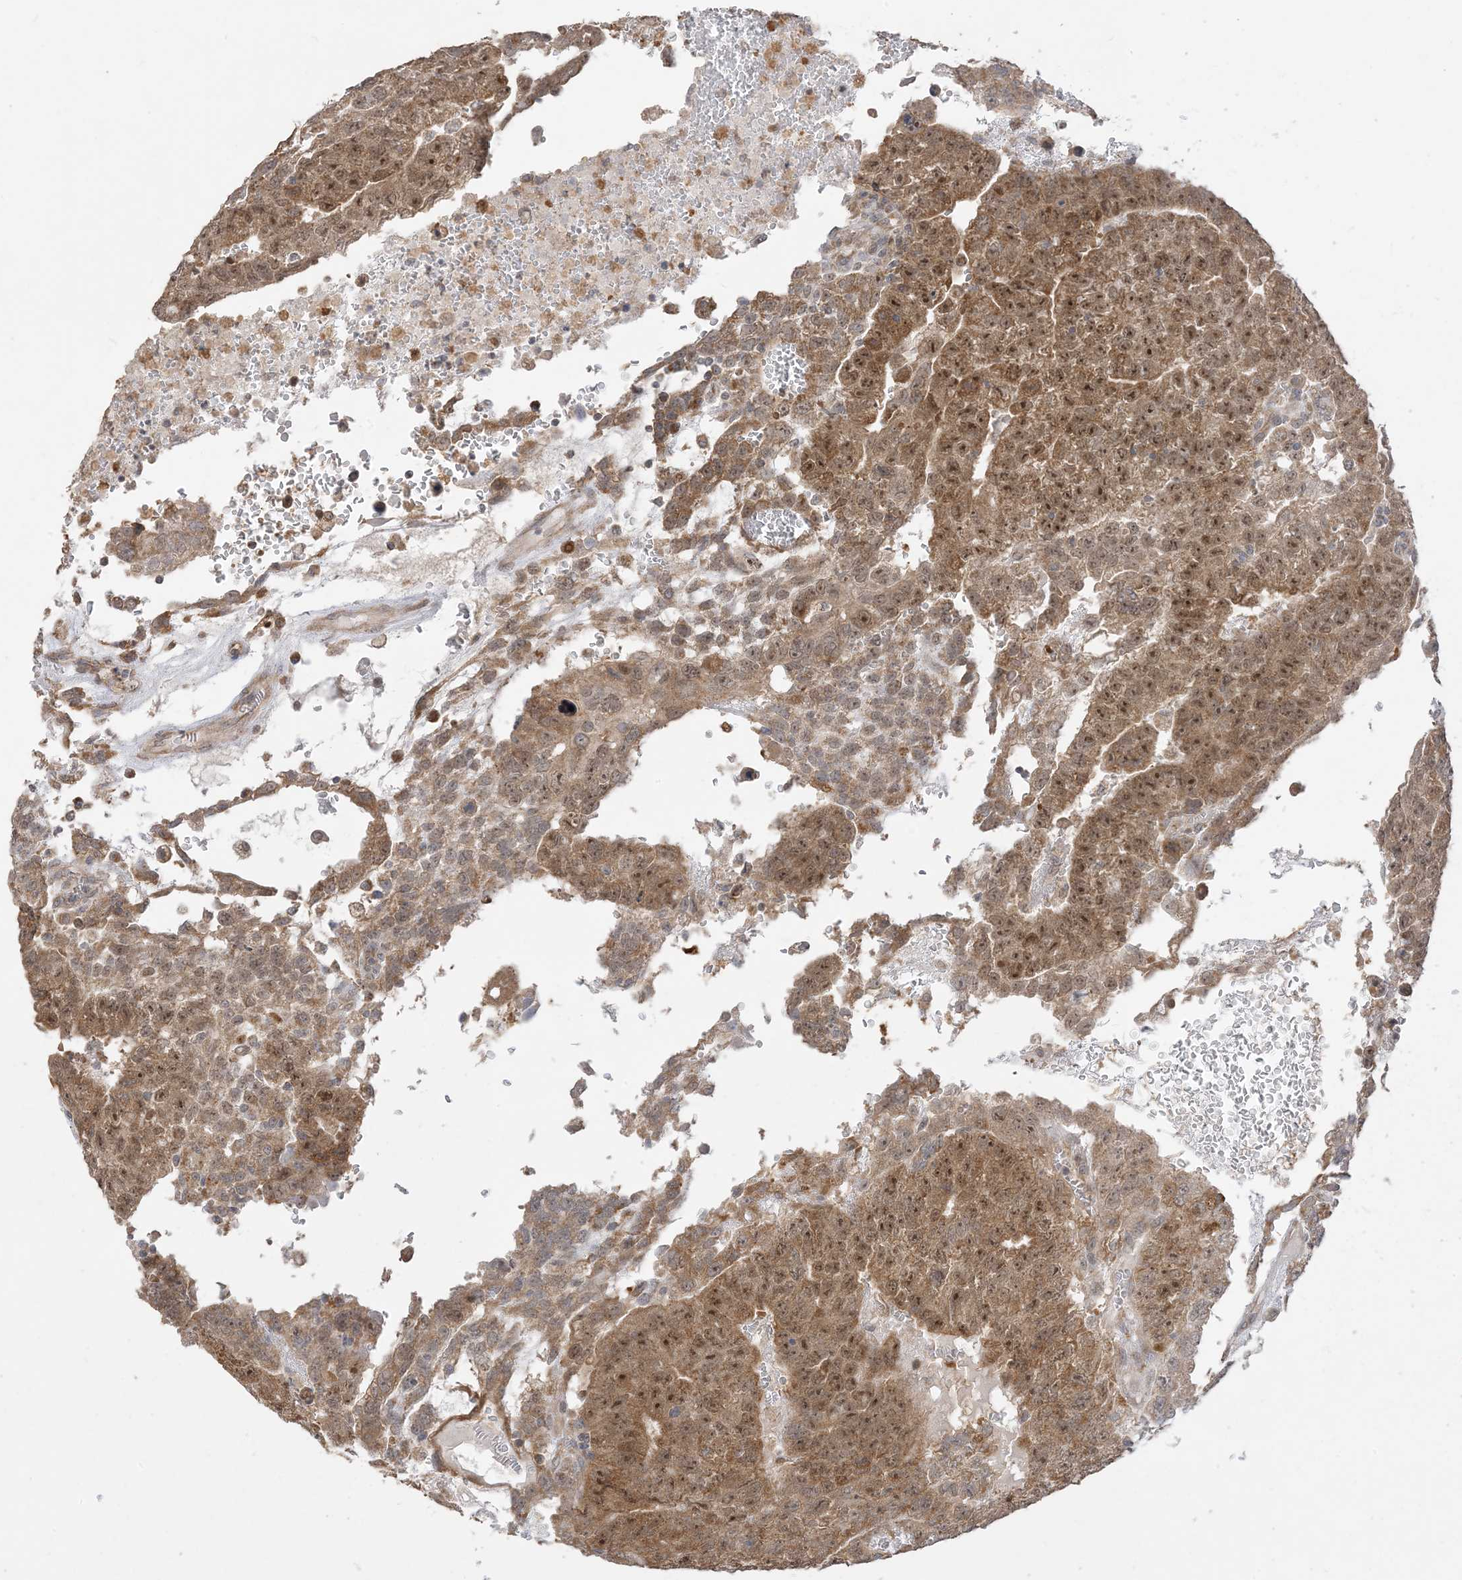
{"staining": {"intensity": "strong", "quantity": ">75%", "location": "cytoplasmic/membranous,nuclear"}, "tissue": "testis cancer", "cell_type": "Tumor cells", "image_type": "cancer", "snomed": [{"axis": "morphology", "description": "Seminoma, NOS"}, {"axis": "morphology", "description": "Carcinoma, Embryonal, NOS"}, {"axis": "topography", "description": "Testis"}], "caption": "Protein staining demonstrates strong cytoplasmic/membranous and nuclear expression in about >75% of tumor cells in embryonal carcinoma (testis).", "gene": "SIRT3", "patient": {"sex": "male", "age": 52}}